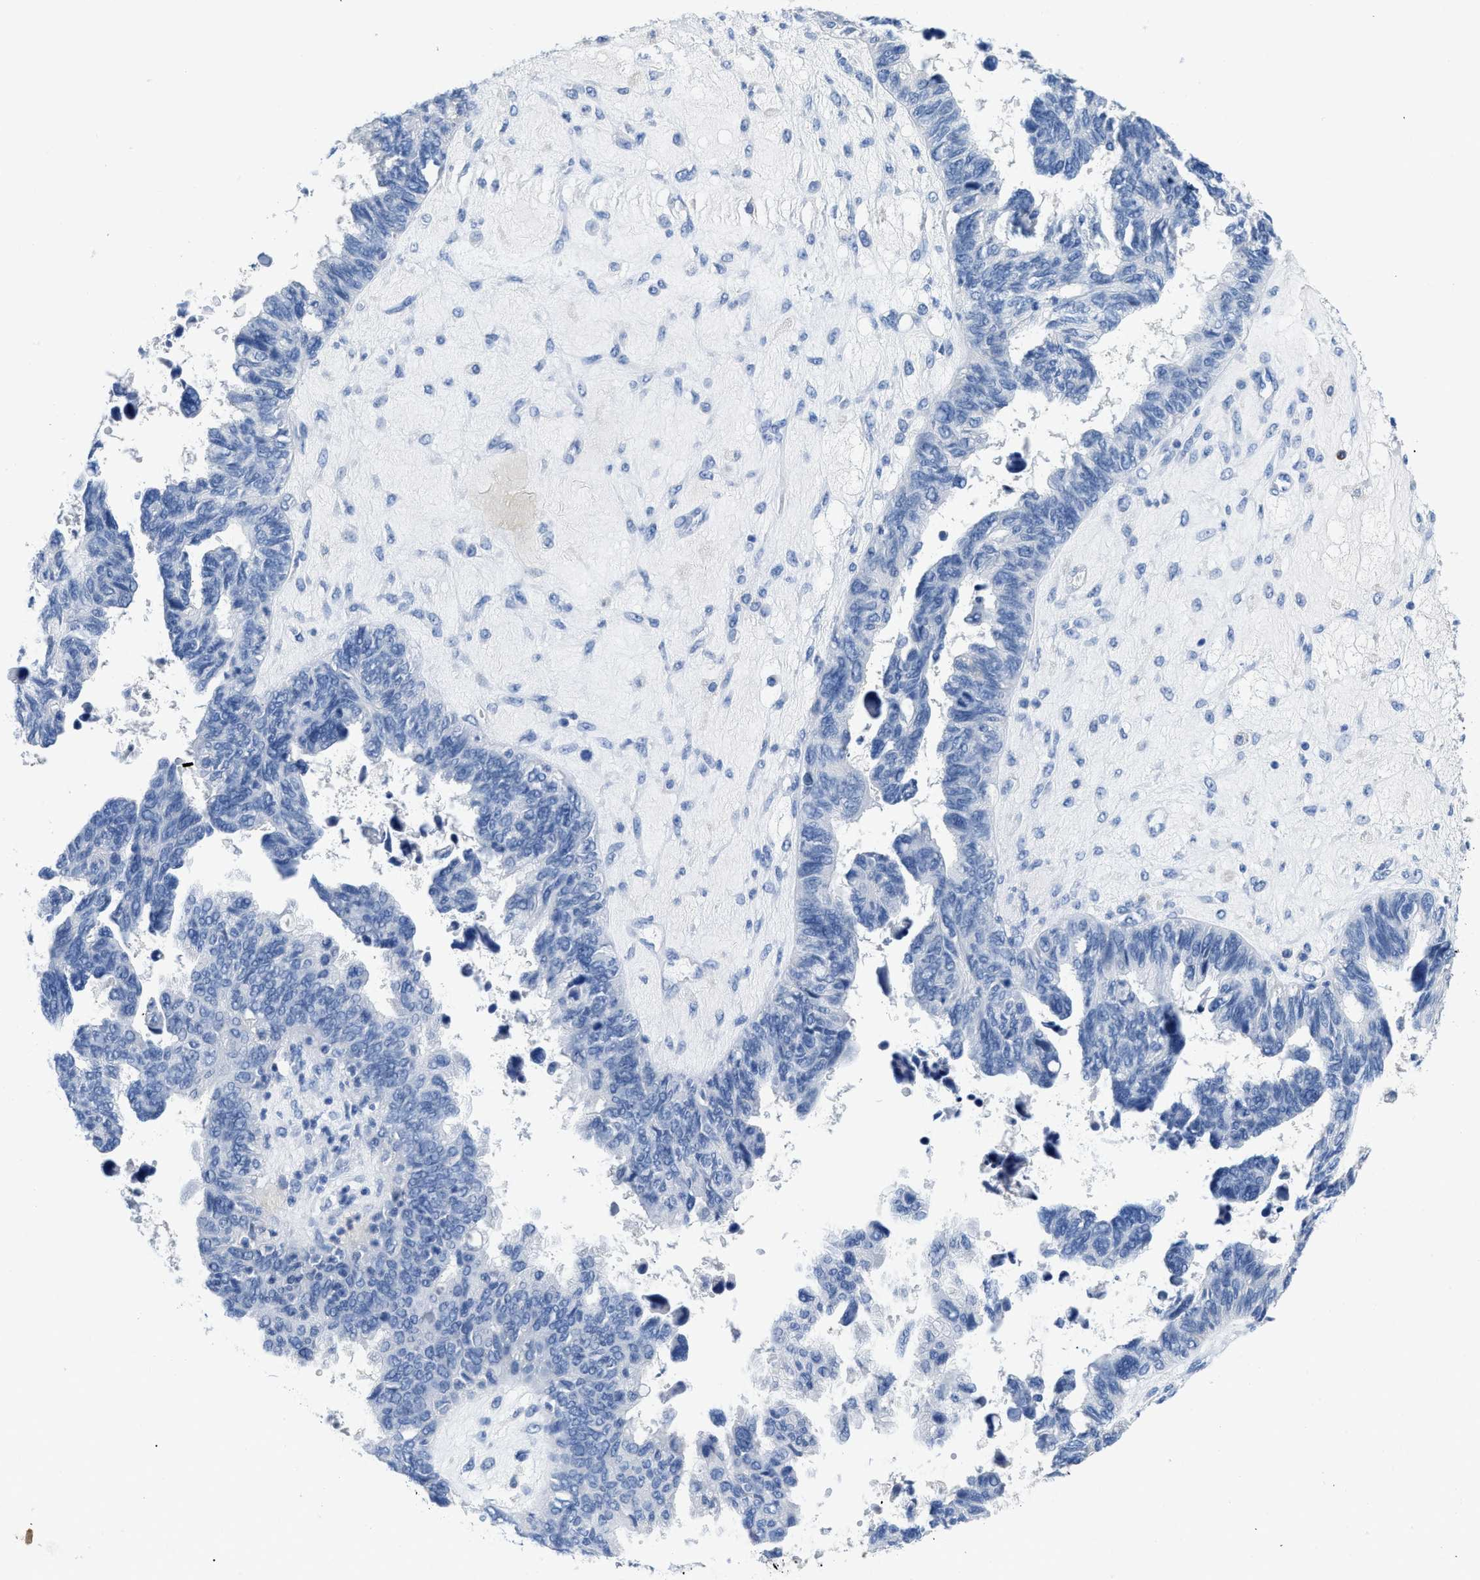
{"staining": {"intensity": "negative", "quantity": "none", "location": "none"}, "tissue": "ovarian cancer", "cell_type": "Tumor cells", "image_type": "cancer", "snomed": [{"axis": "morphology", "description": "Cystadenocarcinoma, serous, NOS"}, {"axis": "topography", "description": "Ovary"}], "caption": "Immunohistochemistry (IHC) micrograph of neoplastic tissue: human ovarian cancer (serous cystadenocarcinoma) stained with DAB reveals no significant protein positivity in tumor cells.", "gene": "CR1", "patient": {"sex": "female", "age": 79}}